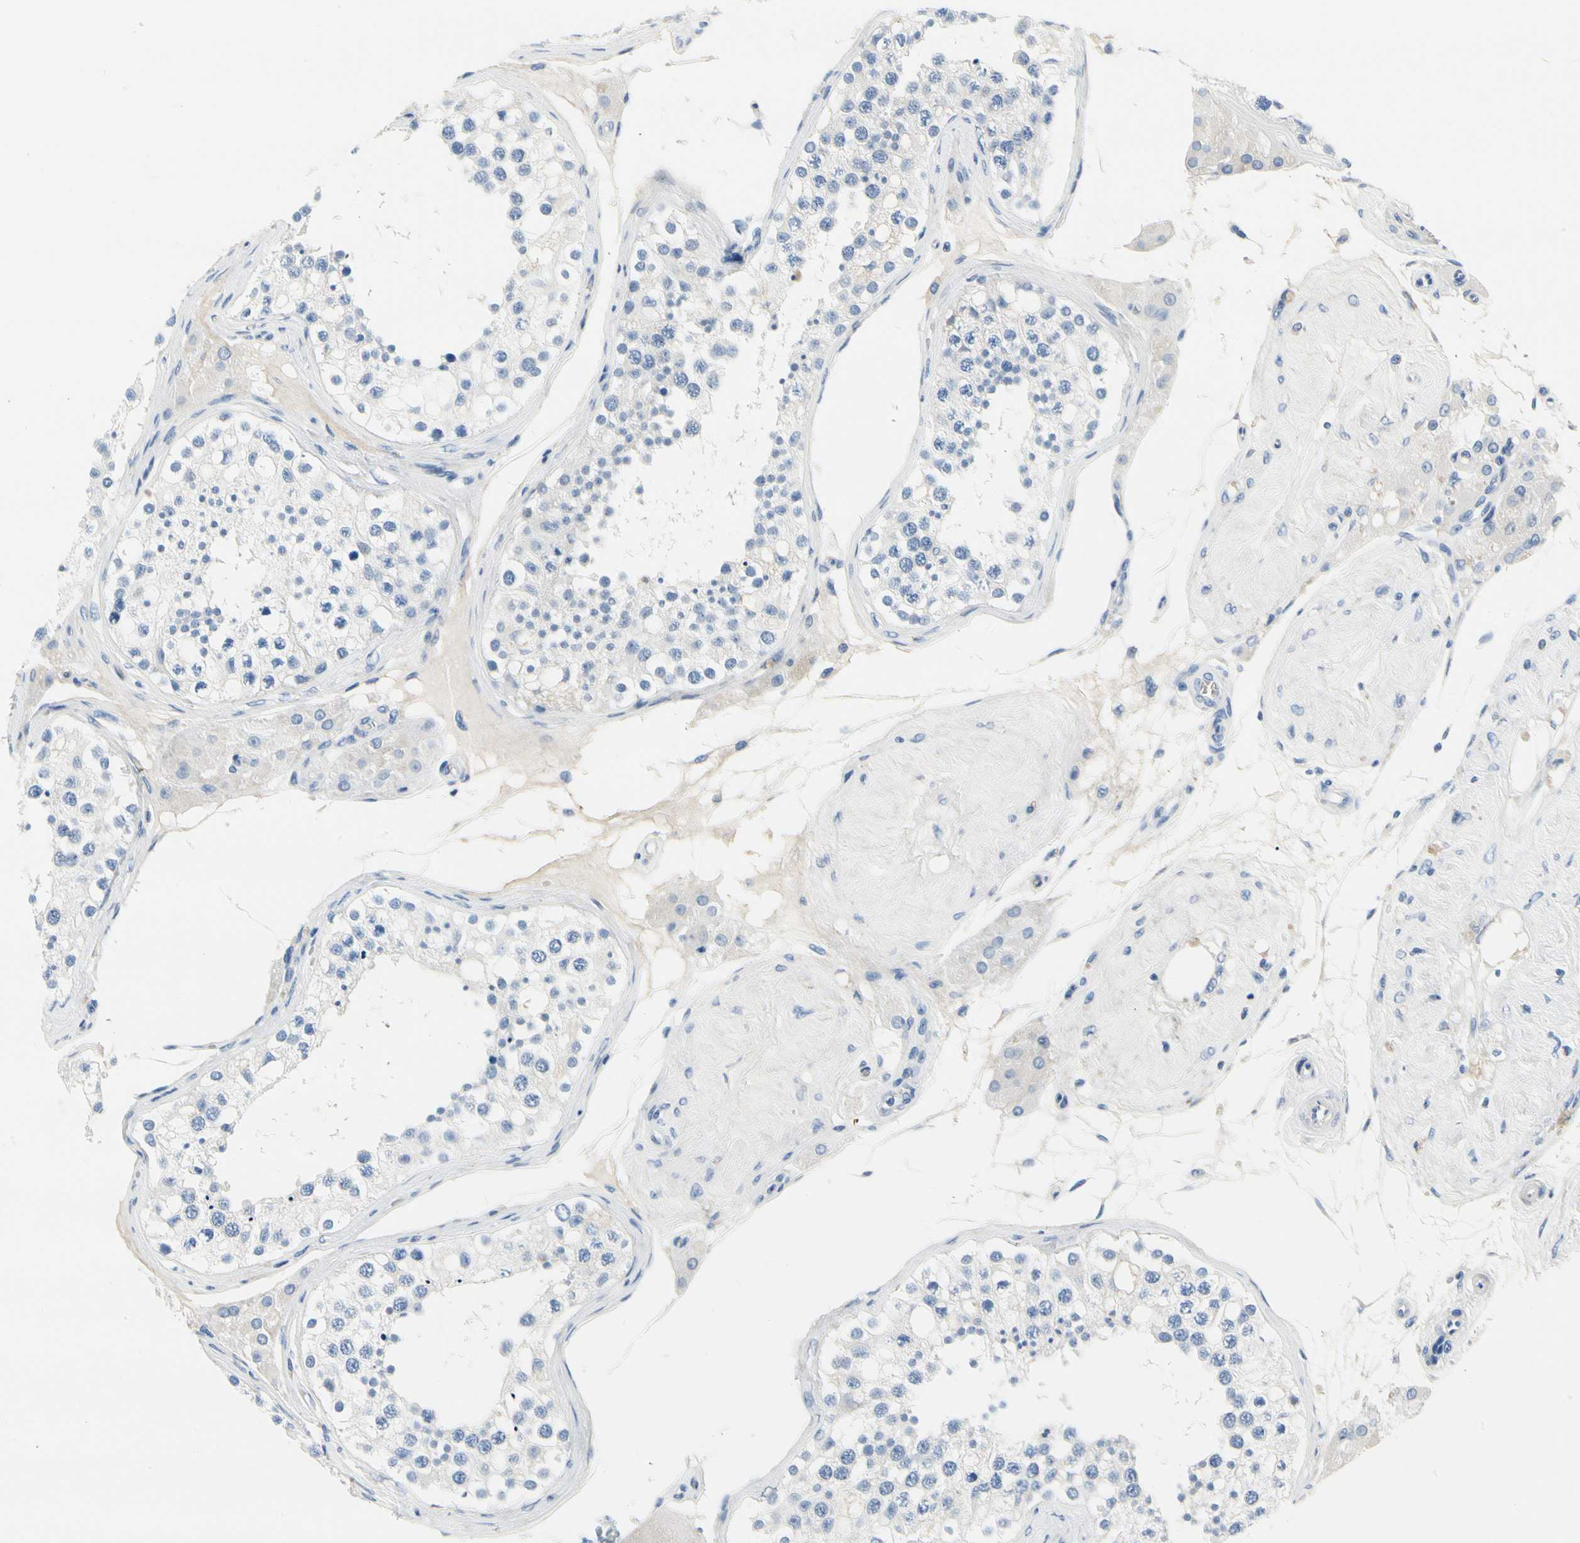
{"staining": {"intensity": "negative", "quantity": "none", "location": "none"}, "tissue": "testis", "cell_type": "Cells in seminiferous ducts", "image_type": "normal", "snomed": [{"axis": "morphology", "description": "Normal tissue, NOS"}, {"axis": "topography", "description": "Testis"}], "caption": "DAB (3,3'-diaminobenzidine) immunohistochemical staining of unremarkable testis displays no significant positivity in cells in seminiferous ducts.", "gene": "STXBP1", "patient": {"sex": "male", "age": 68}}